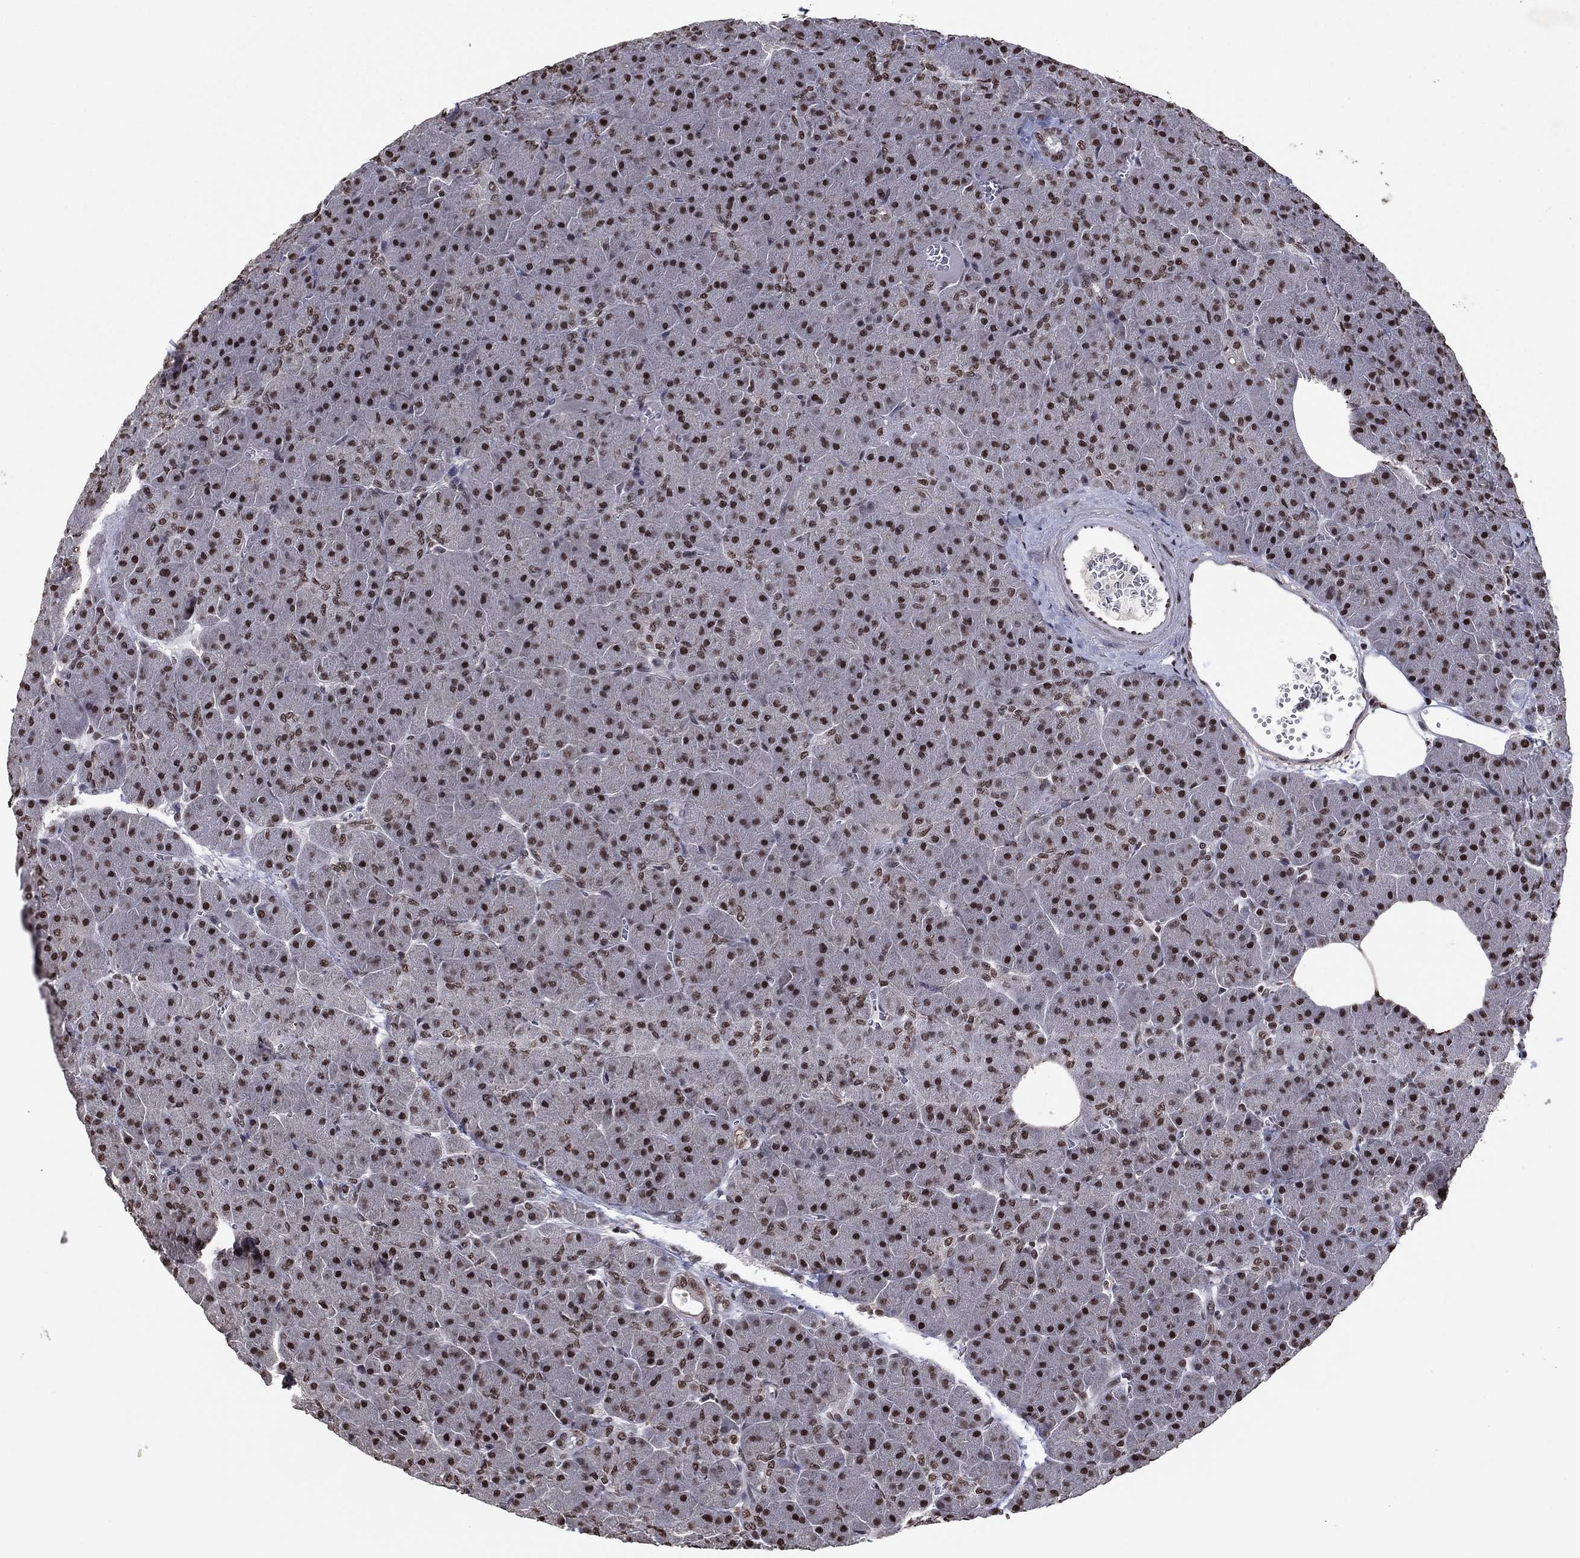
{"staining": {"intensity": "strong", "quantity": ">75%", "location": "nuclear"}, "tissue": "pancreas", "cell_type": "Exocrine glandular cells", "image_type": "normal", "snomed": [{"axis": "morphology", "description": "Normal tissue, NOS"}, {"axis": "topography", "description": "Pancreas"}], "caption": "Immunohistochemistry (IHC) (DAB) staining of unremarkable human pancreas reveals strong nuclear protein expression in approximately >75% of exocrine glandular cells.", "gene": "ZBTB42", "patient": {"sex": "male", "age": 61}}